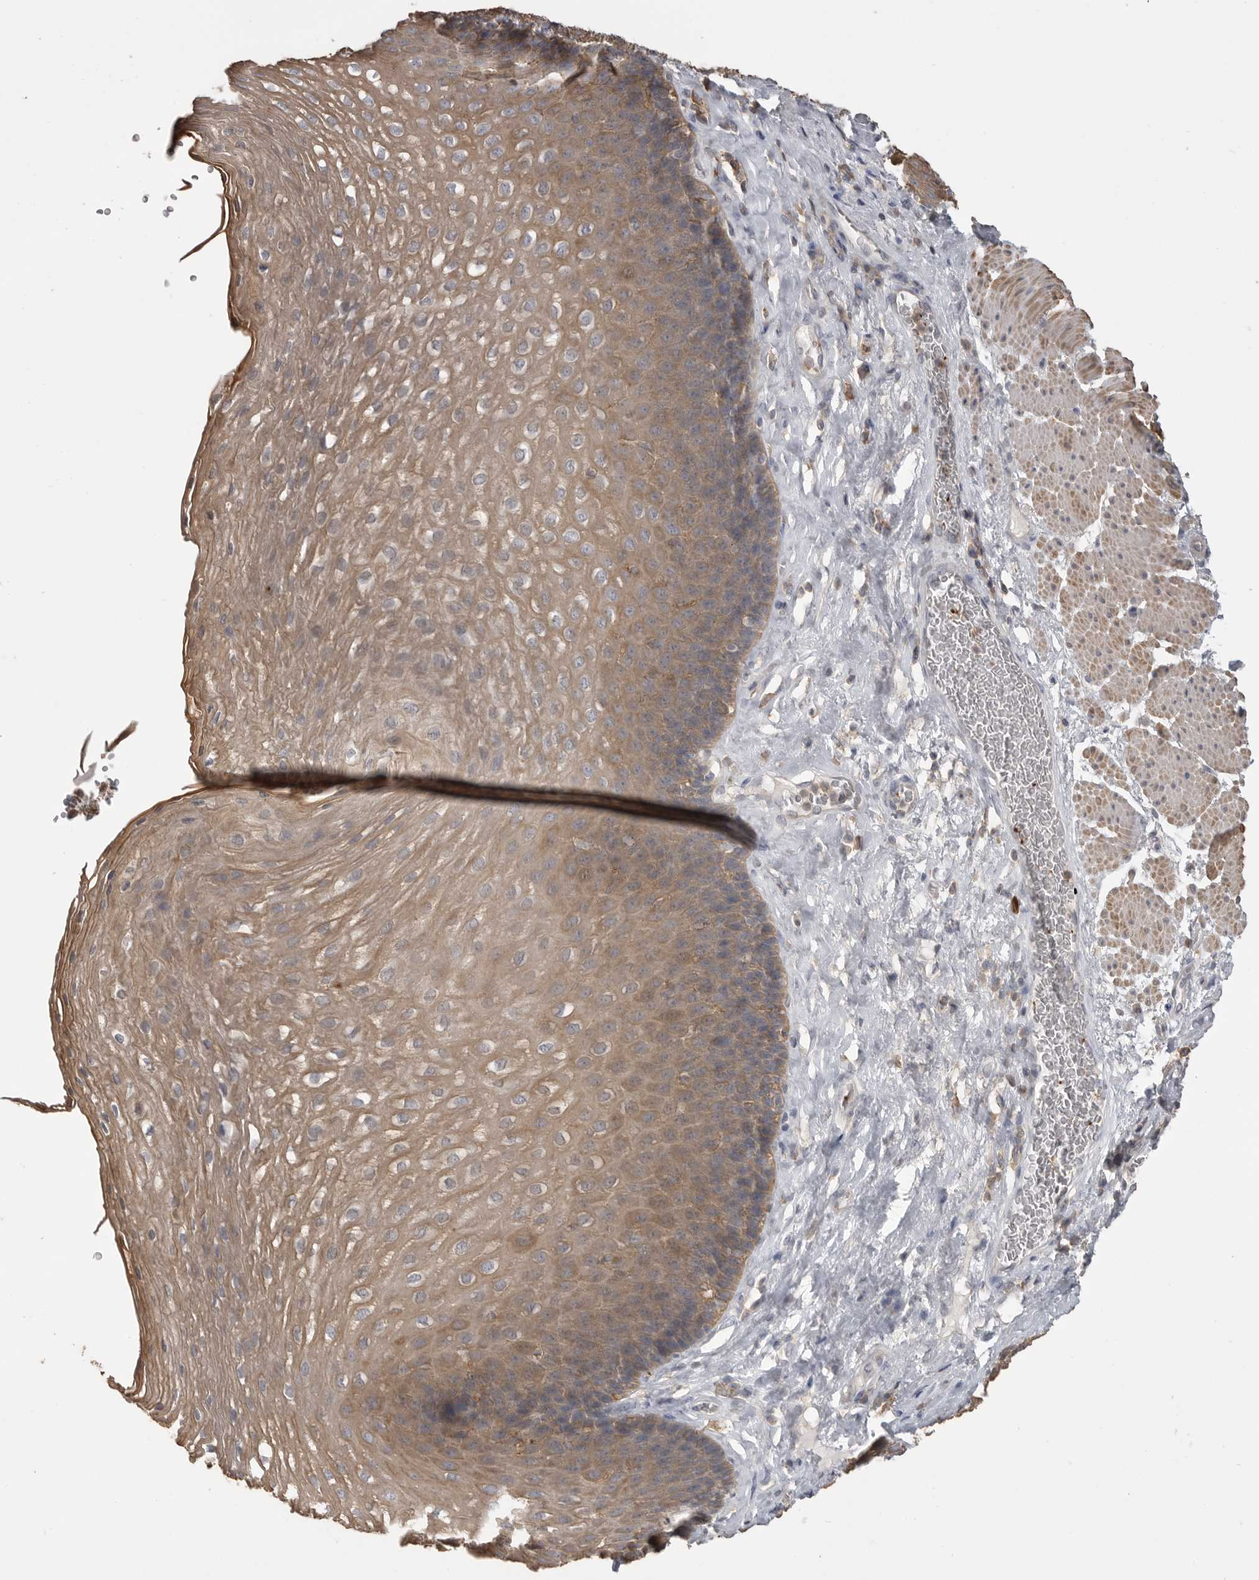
{"staining": {"intensity": "moderate", "quantity": ">75%", "location": "cytoplasmic/membranous"}, "tissue": "esophagus", "cell_type": "Squamous epithelial cells", "image_type": "normal", "snomed": [{"axis": "morphology", "description": "Normal tissue, NOS"}, {"axis": "topography", "description": "Esophagus"}], "caption": "This histopathology image reveals unremarkable esophagus stained with IHC to label a protein in brown. The cytoplasmic/membranous of squamous epithelial cells show moderate positivity for the protein. Nuclei are counter-stained blue.", "gene": "CMTM6", "patient": {"sex": "female", "age": 66}}